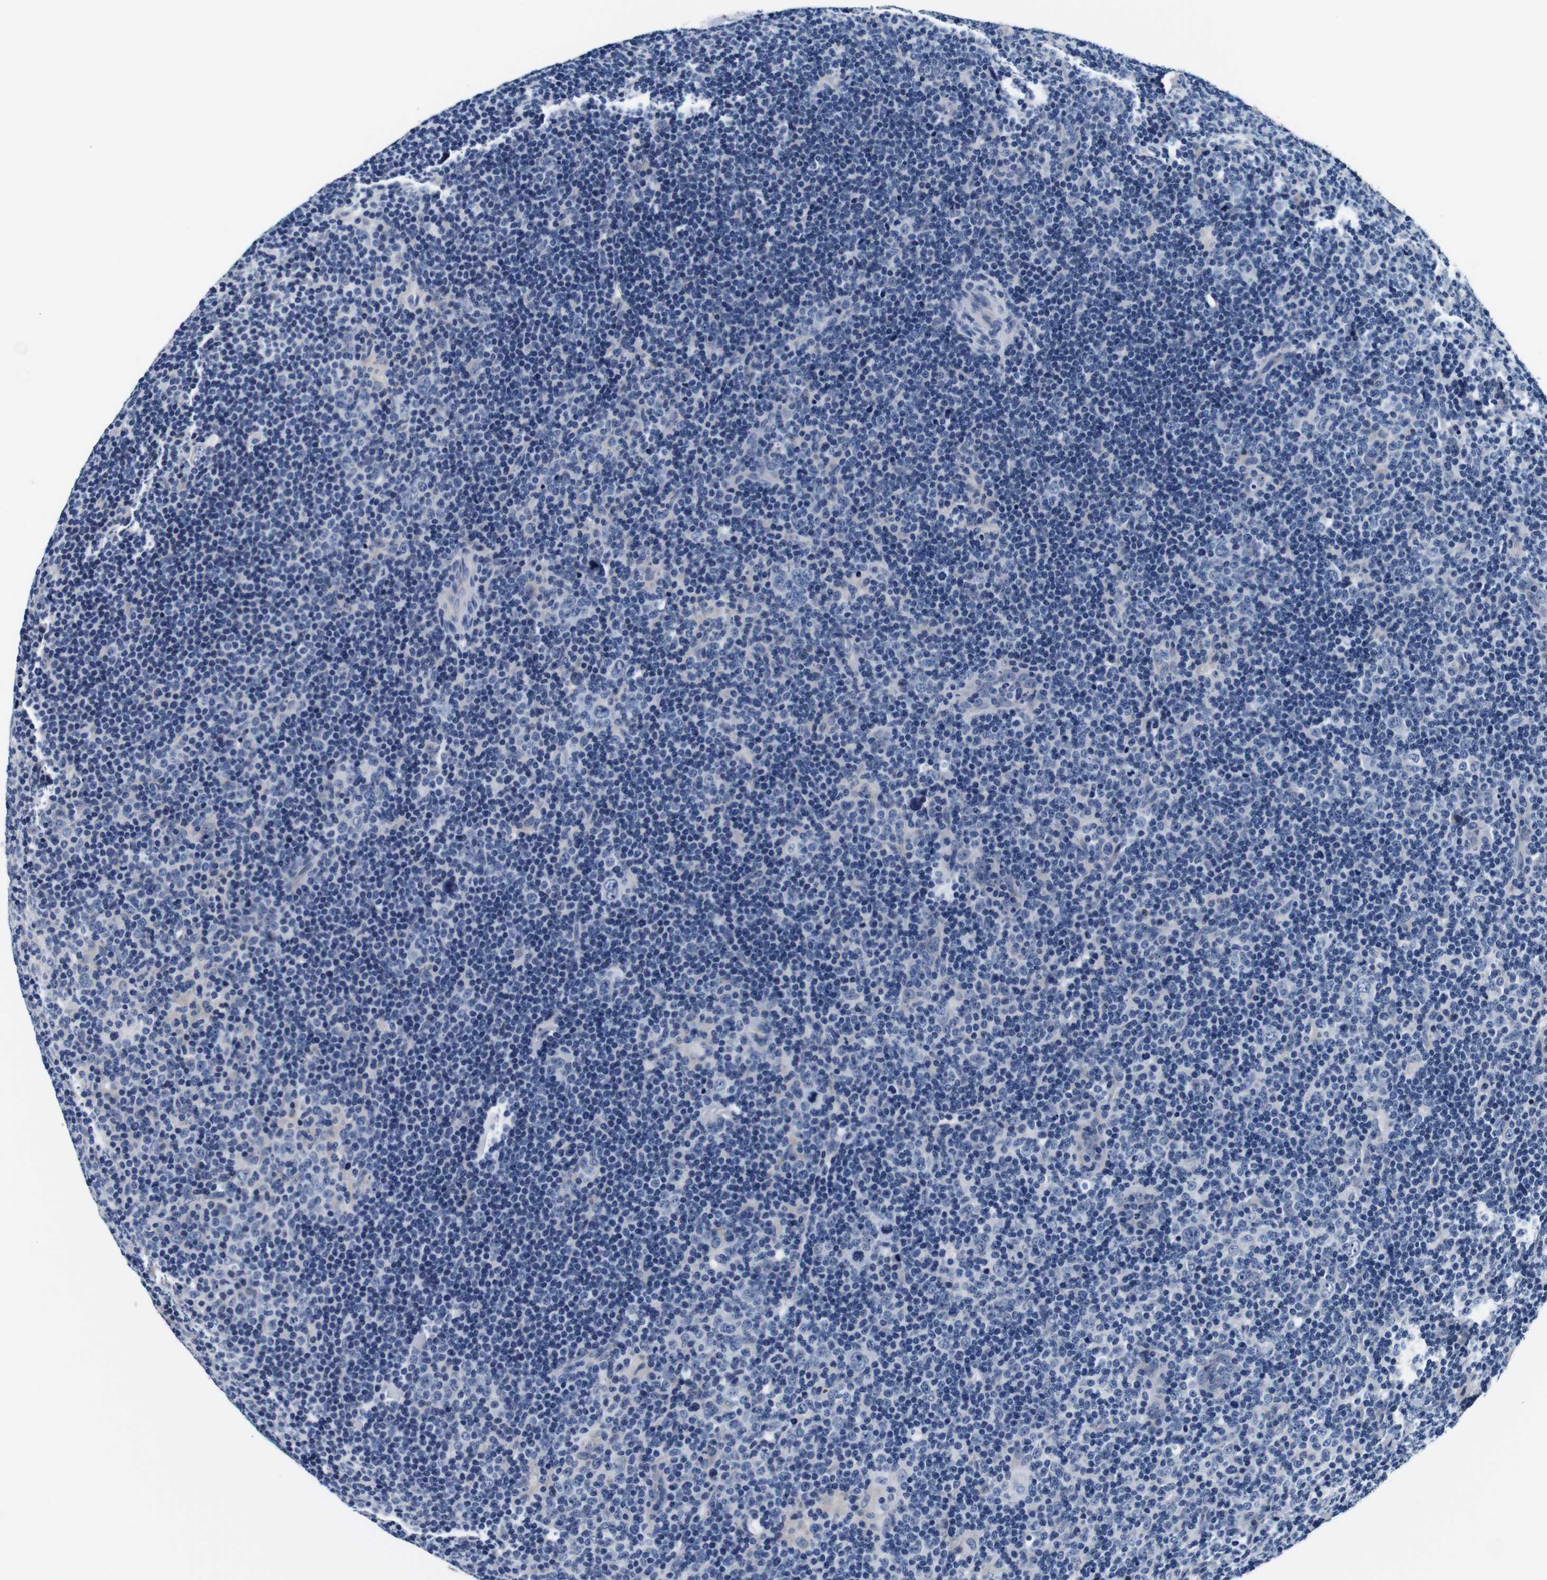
{"staining": {"intensity": "negative", "quantity": "none", "location": "none"}, "tissue": "lymphoma", "cell_type": "Tumor cells", "image_type": "cancer", "snomed": [{"axis": "morphology", "description": "Hodgkin's disease, NOS"}, {"axis": "topography", "description": "Lymph node"}], "caption": "This is a micrograph of immunohistochemistry staining of lymphoma, which shows no staining in tumor cells.", "gene": "GP1BA", "patient": {"sex": "female", "age": 57}}